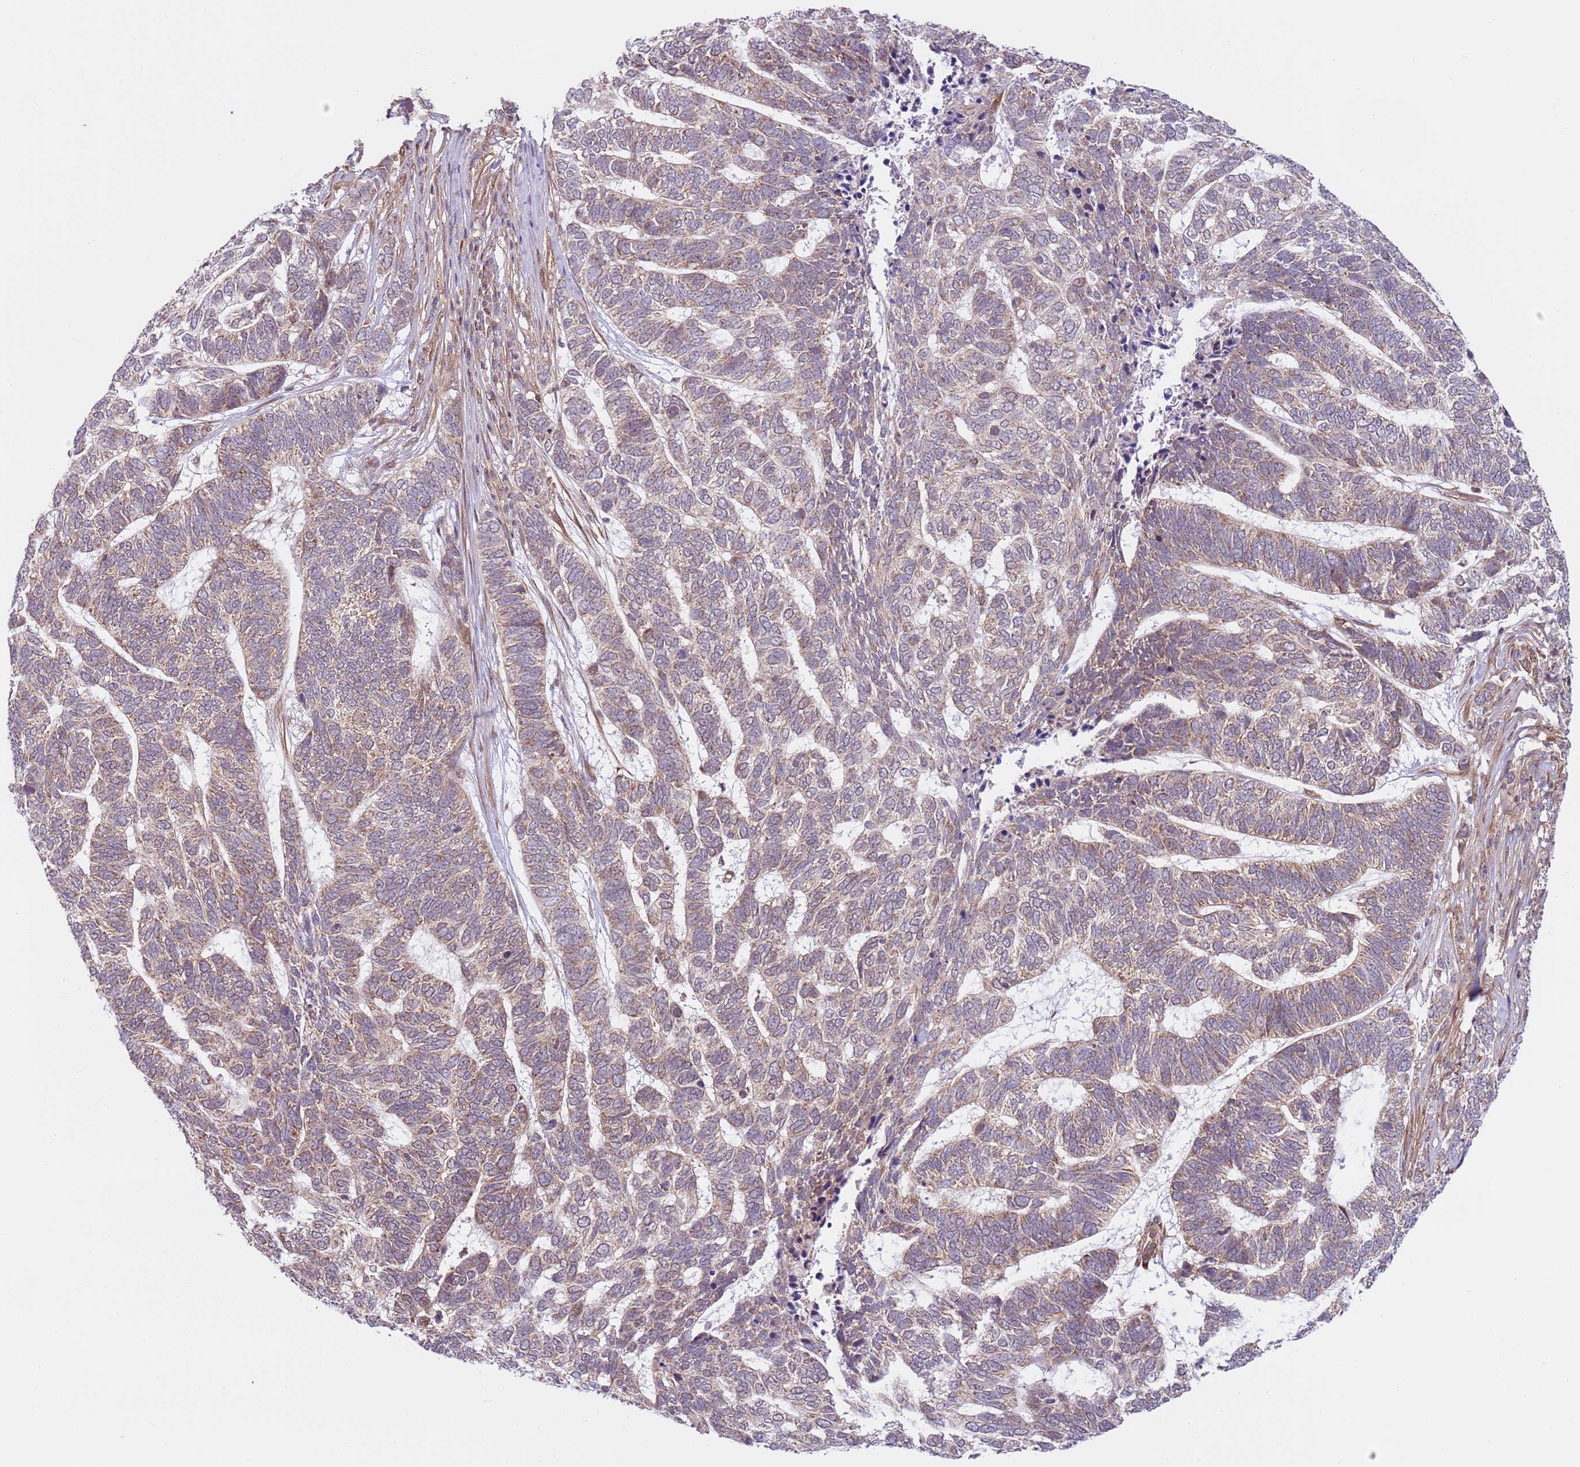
{"staining": {"intensity": "weak", "quantity": "25%-75%", "location": "cytoplasmic/membranous"}, "tissue": "skin cancer", "cell_type": "Tumor cells", "image_type": "cancer", "snomed": [{"axis": "morphology", "description": "Basal cell carcinoma"}, {"axis": "topography", "description": "Skin"}], "caption": "Immunohistochemical staining of skin cancer (basal cell carcinoma) exhibits low levels of weak cytoplasmic/membranous expression in approximately 25%-75% of tumor cells. (Brightfield microscopy of DAB IHC at high magnification).", "gene": "DCAF4", "patient": {"sex": "female", "age": 65}}